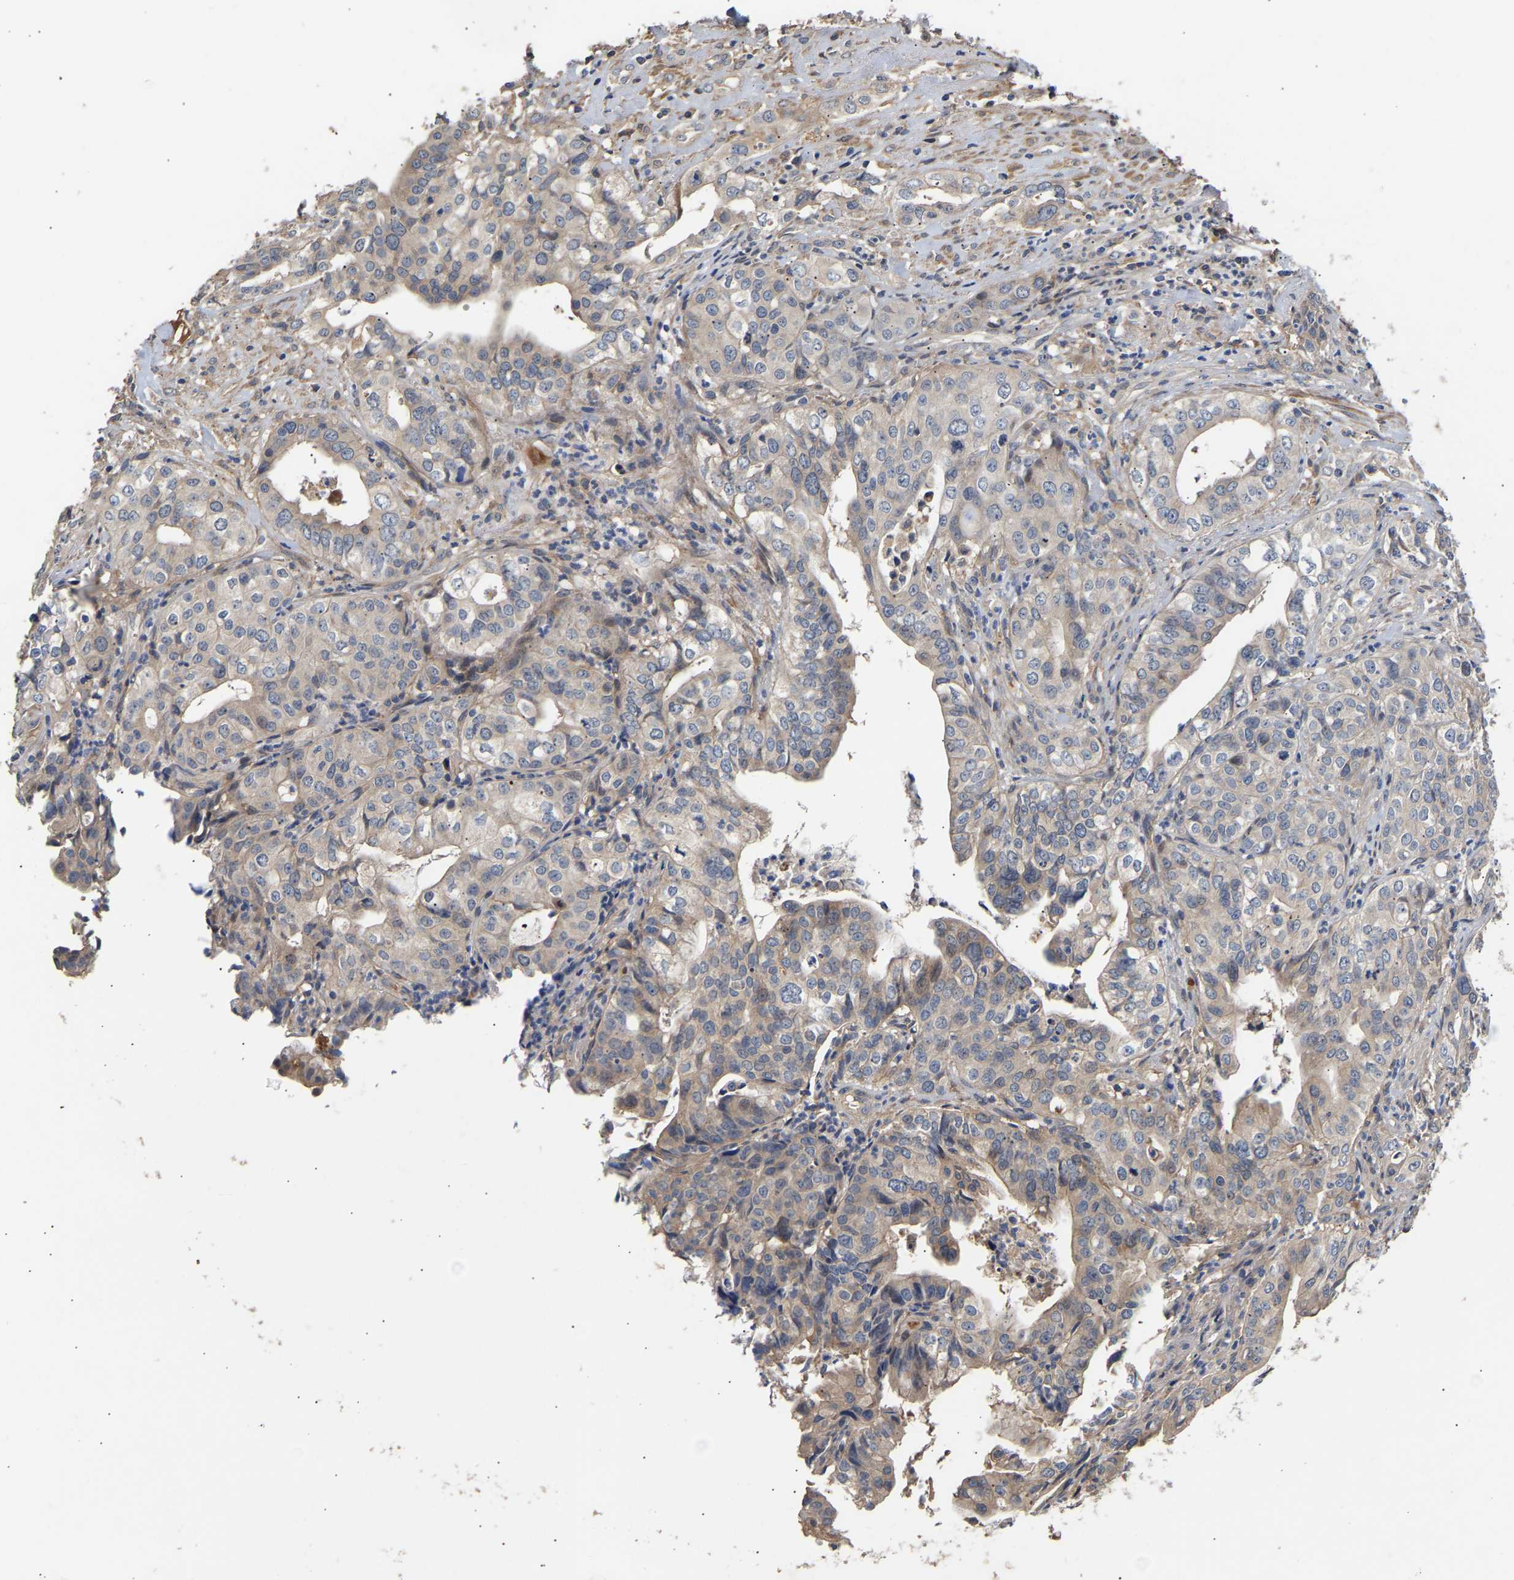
{"staining": {"intensity": "weak", "quantity": "<25%", "location": "cytoplasmic/membranous"}, "tissue": "liver cancer", "cell_type": "Tumor cells", "image_type": "cancer", "snomed": [{"axis": "morphology", "description": "Cholangiocarcinoma"}, {"axis": "topography", "description": "Liver"}], "caption": "The immunohistochemistry micrograph has no significant positivity in tumor cells of liver cancer (cholangiocarcinoma) tissue.", "gene": "KASH5", "patient": {"sex": "female", "age": 61}}